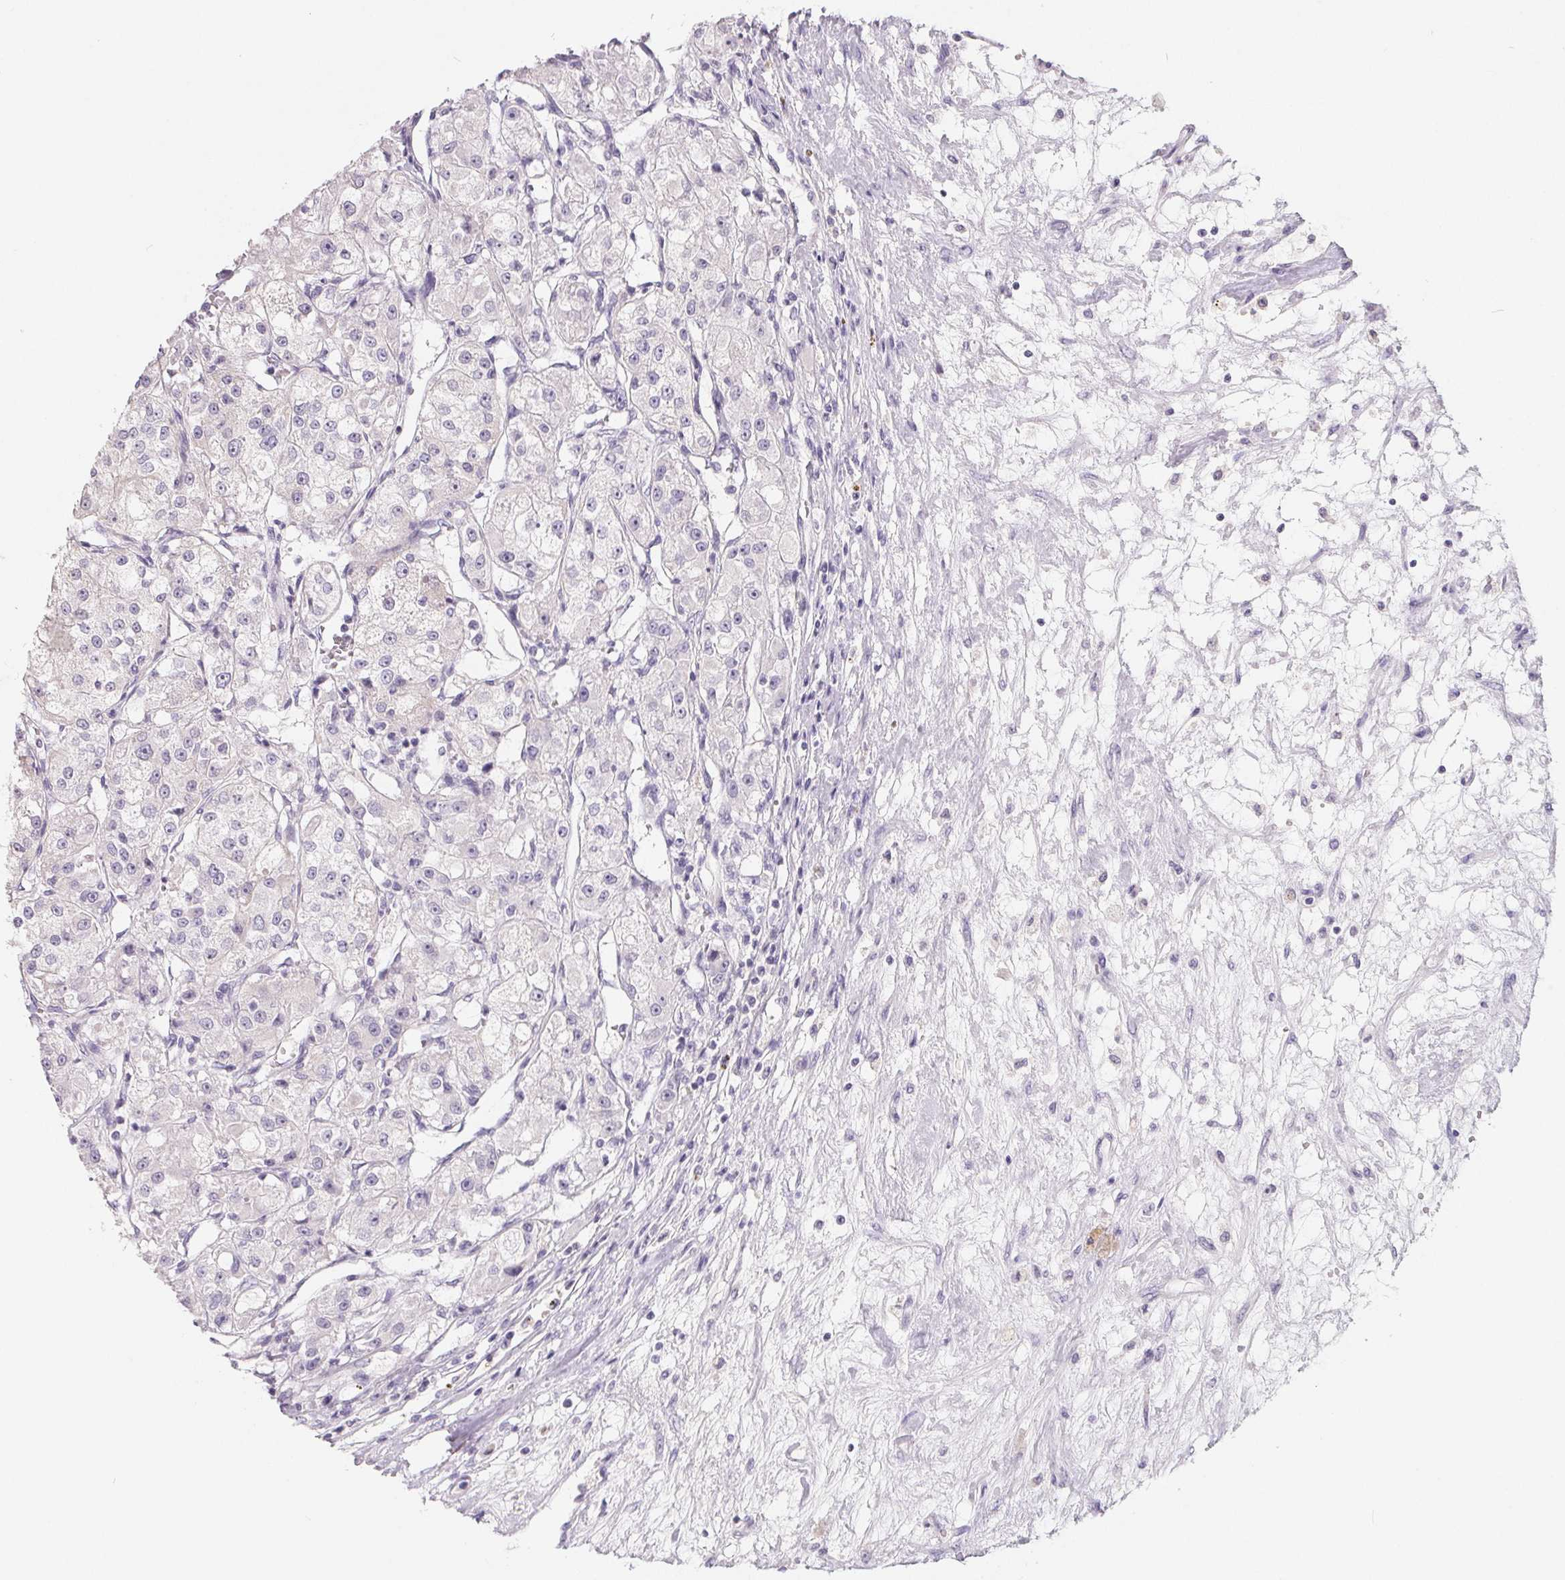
{"staining": {"intensity": "negative", "quantity": "none", "location": "none"}, "tissue": "renal cancer", "cell_type": "Tumor cells", "image_type": "cancer", "snomed": [{"axis": "morphology", "description": "Adenocarcinoma, NOS"}, {"axis": "topography", "description": "Kidney"}], "caption": "DAB (3,3'-diaminobenzidine) immunohistochemical staining of renal cancer (adenocarcinoma) reveals no significant positivity in tumor cells.", "gene": "FDX1", "patient": {"sex": "female", "age": 63}}